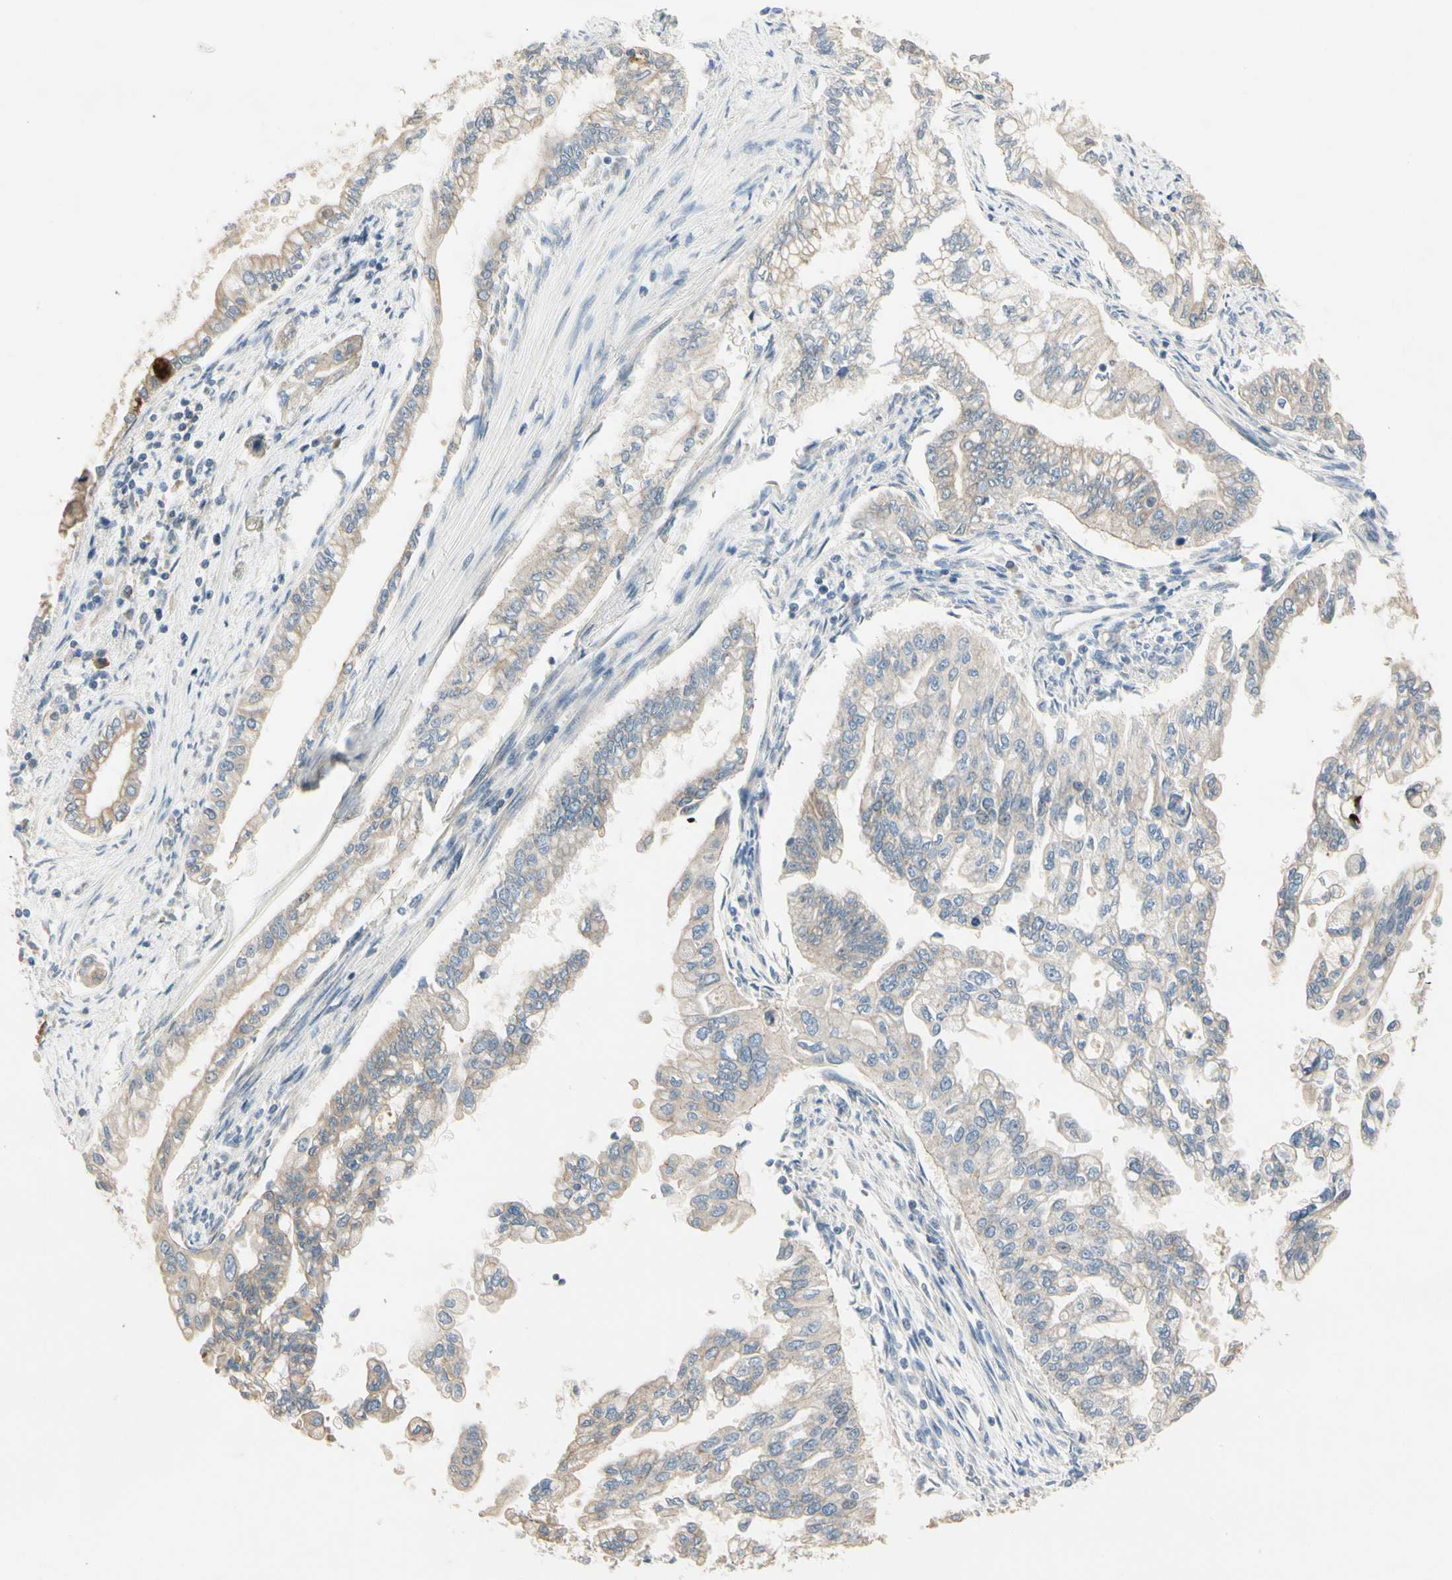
{"staining": {"intensity": "negative", "quantity": "none", "location": "none"}, "tissue": "pancreatic cancer", "cell_type": "Tumor cells", "image_type": "cancer", "snomed": [{"axis": "morphology", "description": "Normal tissue, NOS"}, {"axis": "topography", "description": "Pancreas"}], "caption": "Micrograph shows no significant protein positivity in tumor cells of pancreatic cancer.", "gene": "SPINK4", "patient": {"sex": "male", "age": 42}}